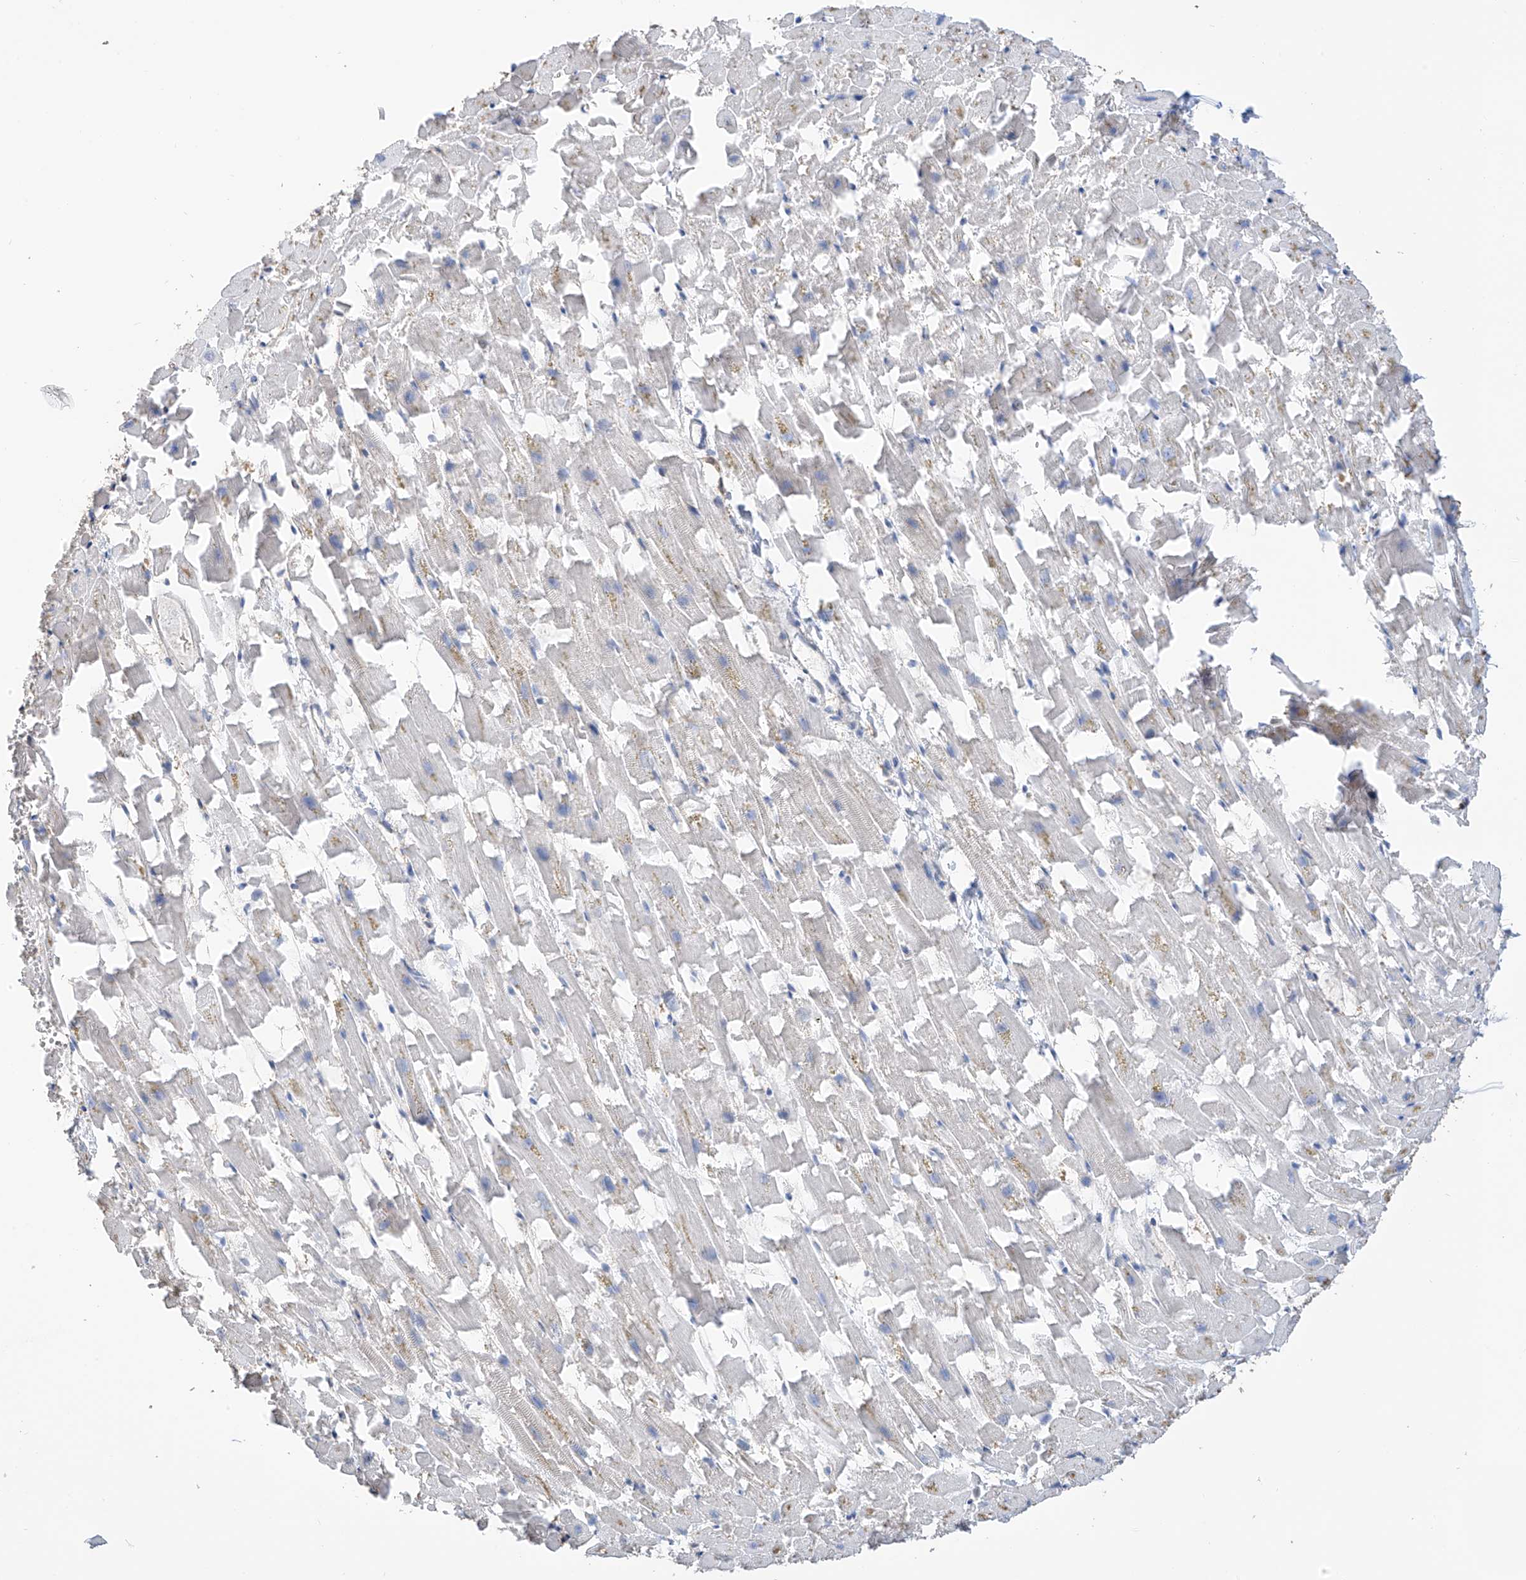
{"staining": {"intensity": "negative", "quantity": "none", "location": "none"}, "tissue": "heart muscle", "cell_type": "Cardiomyocytes", "image_type": "normal", "snomed": [{"axis": "morphology", "description": "Normal tissue, NOS"}, {"axis": "topography", "description": "Heart"}], "caption": "Cardiomyocytes show no significant protein positivity in normal heart muscle. (DAB immunohistochemistry with hematoxylin counter stain).", "gene": "C1orf131", "patient": {"sex": "female", "age": 64}}